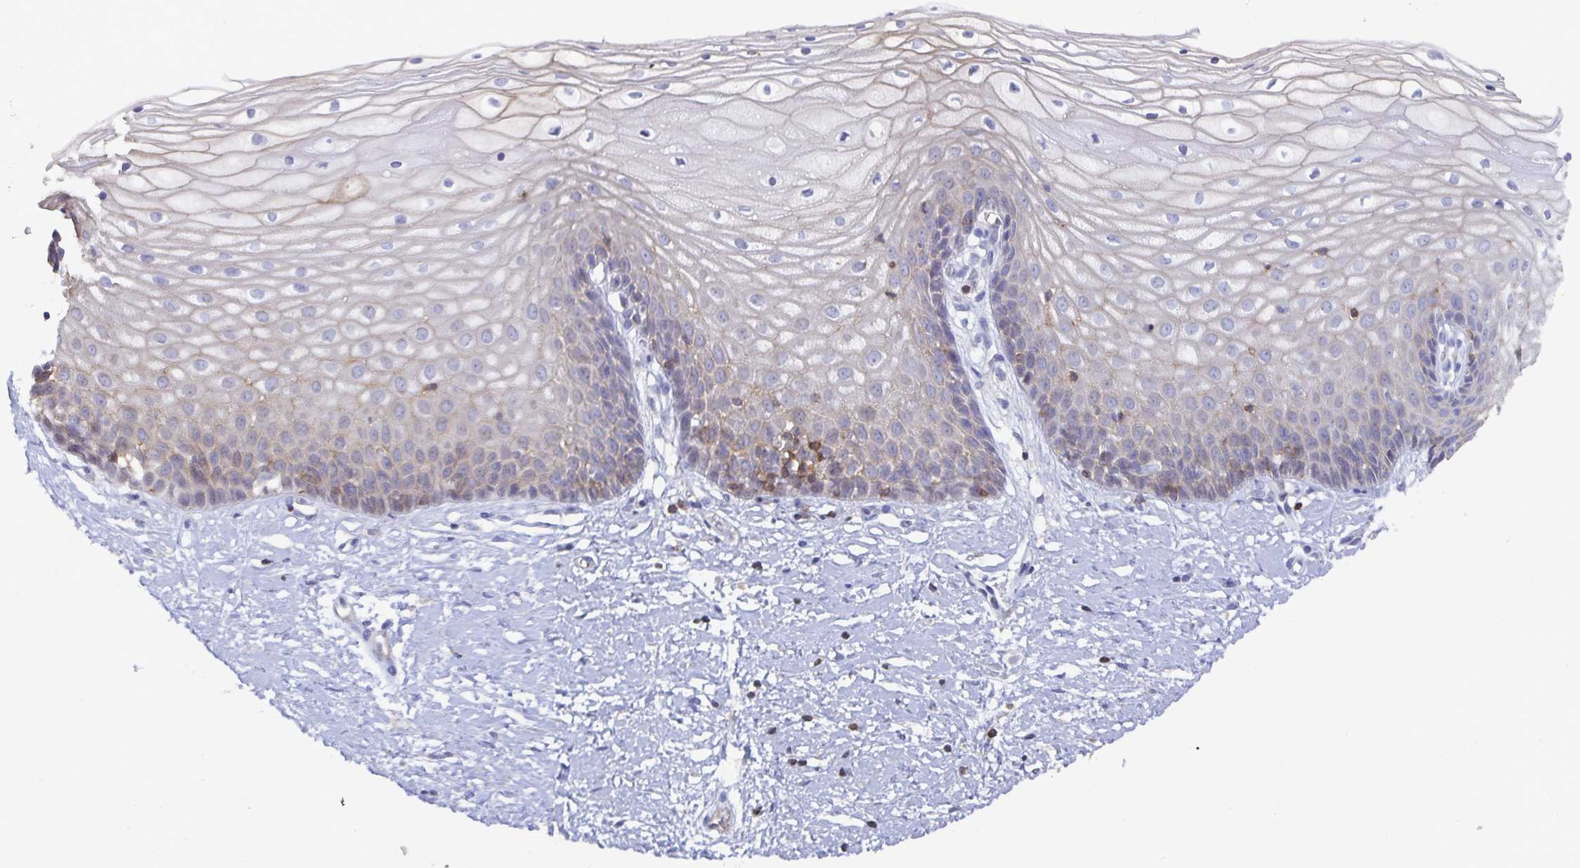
{"staining": {"intensity": "negative", "quantity": "none", "location": "none"}, "tissue": "cervix", "cell_type": "Glandular cells", "image_type": "normal", "snomed": [{"axis": "morphology", "description": "Normal tissue, NOS"}, {"axis": "topography", "description": "Cervix"}], "caption": "This is a histopathology image of immunohistochemistry (IHC) staining of benign cervix, which shows no expression in glandular cells. (DAB immunohistochemistry (IHC) with hematoxylin counter stain).", "gene": "PIK3CD", "patient": {"sex": "female", "age": 36}}